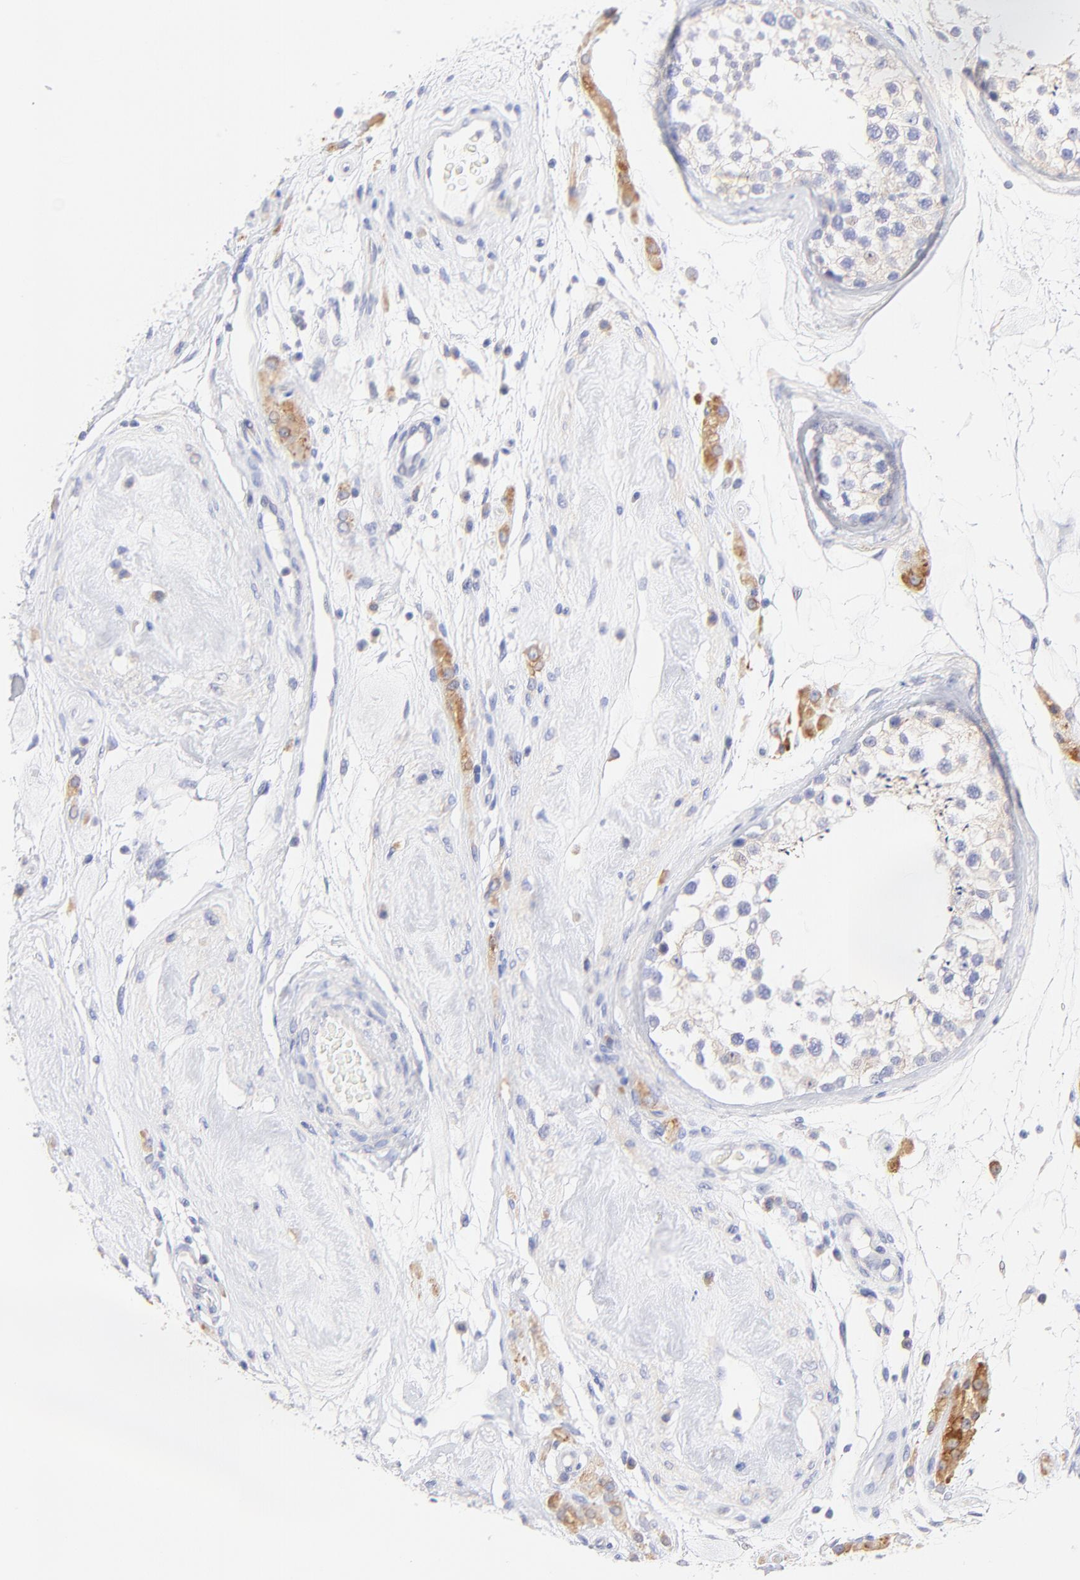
{"staining": {"intensity": "weak", "quantity": "<25%", "location": "cytoplasmic/membranous"}, "tissue": "testis", "cell_type": "Cells in seminiferous ducts", "image_type": "normal", "snomed": [{"axis": "morphology", "description": "Normal tissue, NOS"}, {"axis": "topography", "description": "Testis"}], "caption": "IHC photomicrograph of normal testis: human testis stained with DAB (3,3'-diaminobenzidine) shows no significant protein expression in cells in seminiferous ducts. (DAB IHC with hematoxylin counter stain).", "gene": "EBP", "patient": {"sex": "male", "age": 46}}